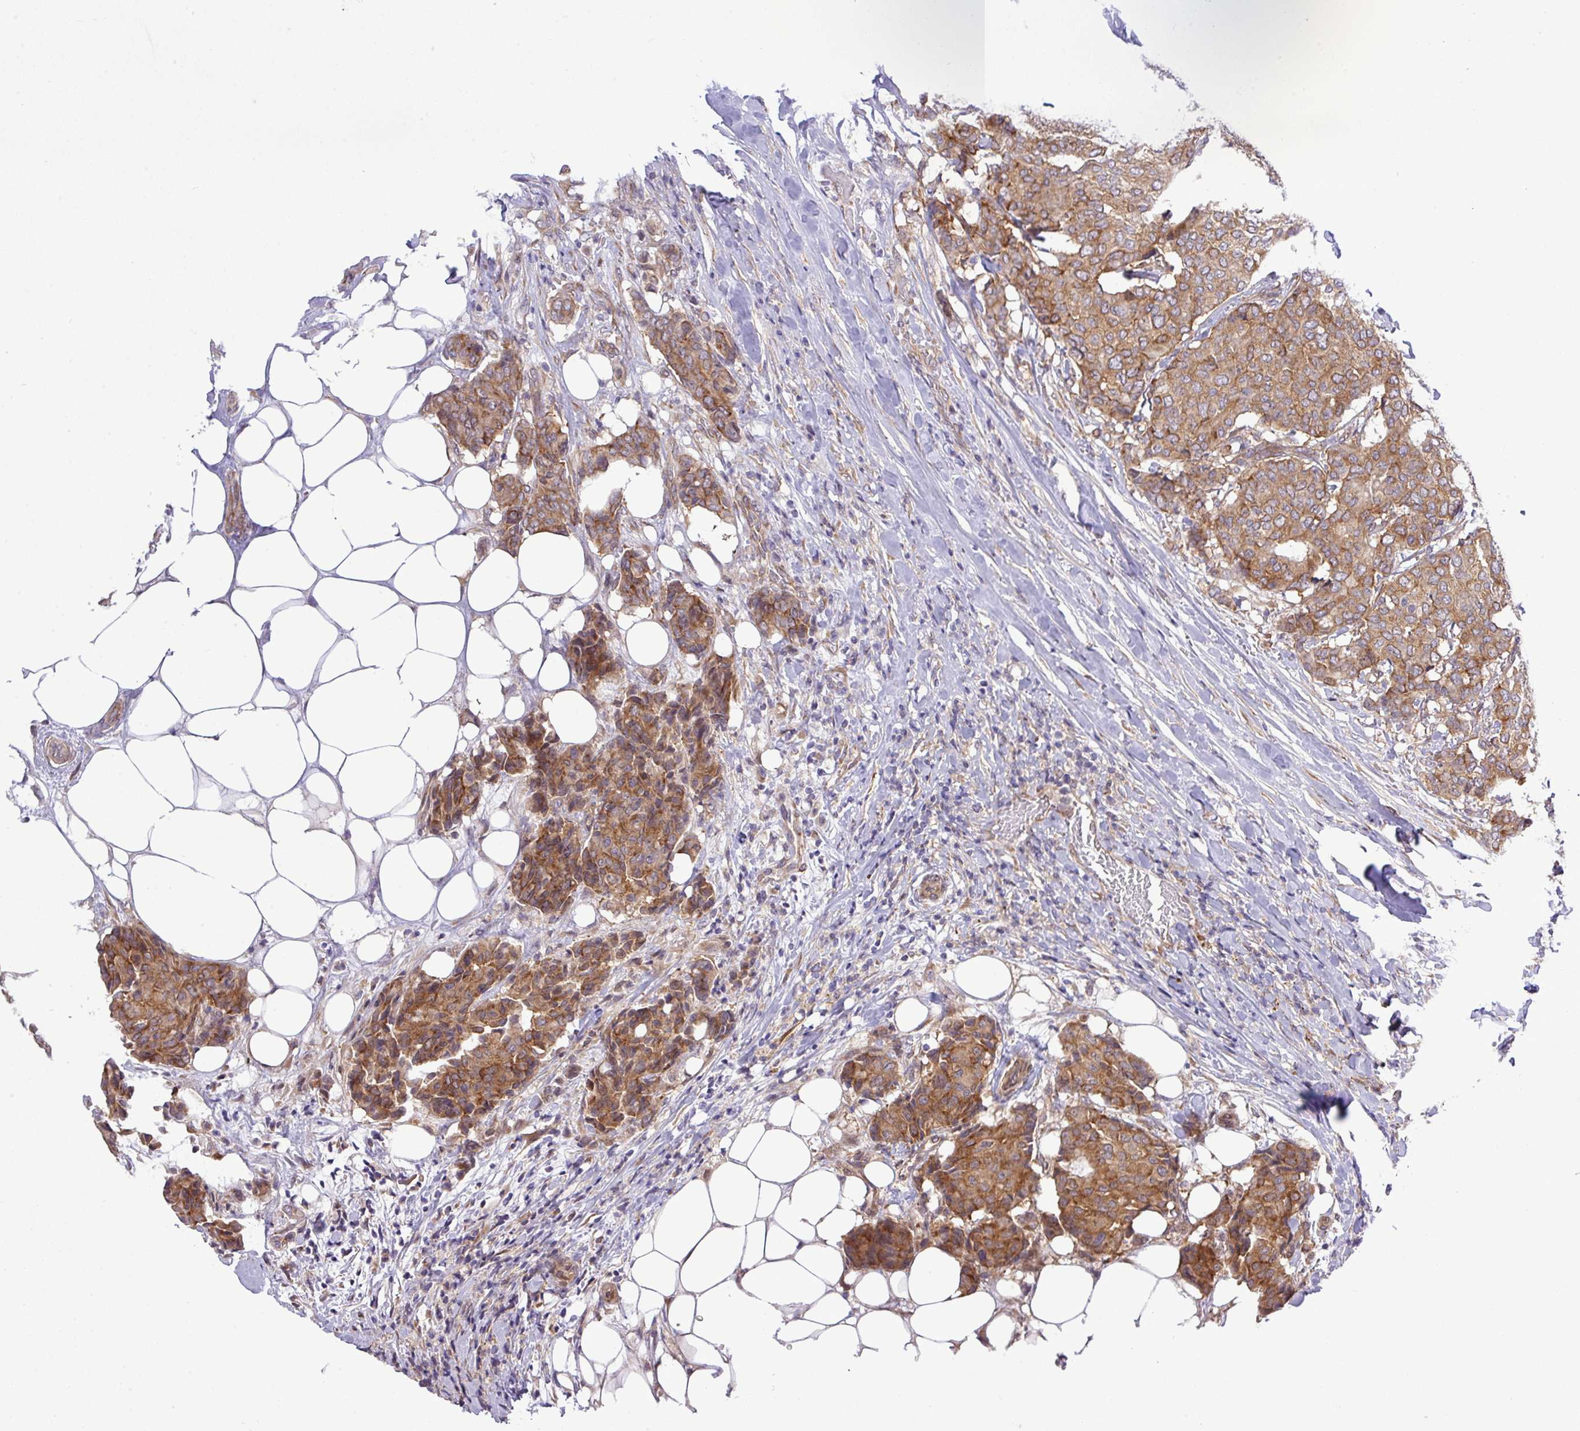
{"staining": {"intensity": "moderate", "quantity": ">75%", "location": "cytoplasmic/membranous"}, "tissue": "breast cancer", "cell_type": "Tumor cells", "image_type": "cancer", "snomed": [{"axis": "morphology", "description": "Duct carcinoma"}, {"axis": "topography", "description": "Breast"}], "caption": "Protein staining of breast invasive ductal carcinoma tissue shows moderate cytoplasmic/membranous staining in approximately >75% of tumor cells.", "gene": "FAM222B", "patient": {"sex": "female", "age": 75}}